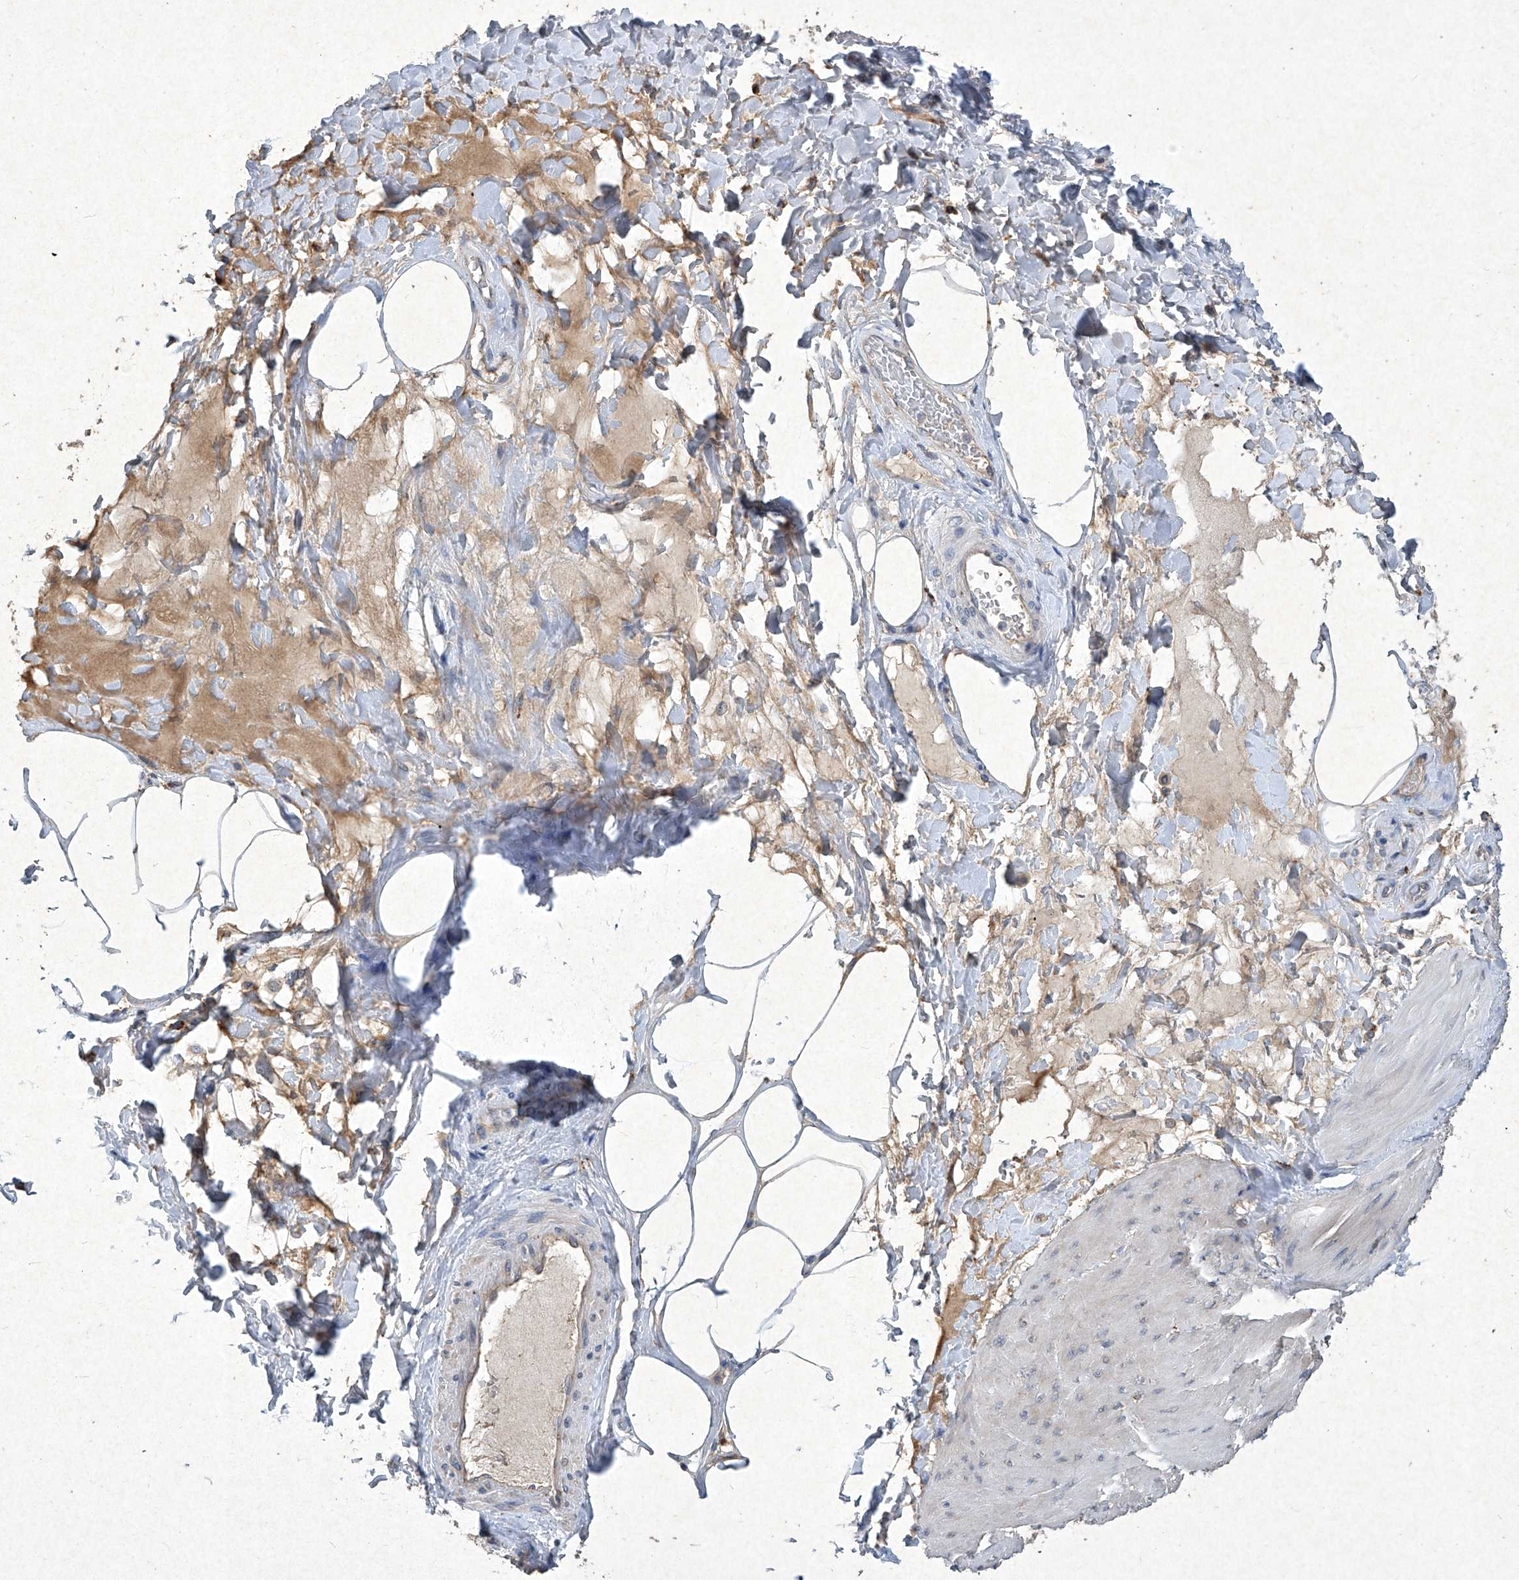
{"staining": {"intensity": "negative", "quantity": "none", "location": "none"}, "tissue": "smooth muscle", "cell_type": "Smooth muscle cells", "image_type": "normal", "snomed": [{"axis": "morphology", "description": "Urothelial carcinoma, High grade"}, {"axis": "topography", "description": "Urinary bladder"}], "caption": "There is no significant expression in smooth muscle cells of smooth muscle. (Stains: DAB immunohistochemistry with hematoxylin counter stain, Microscopy: brightfield microscopy at high magnification).", "gene": "MED16", "patient": {"sex": "male", "age": 46}}